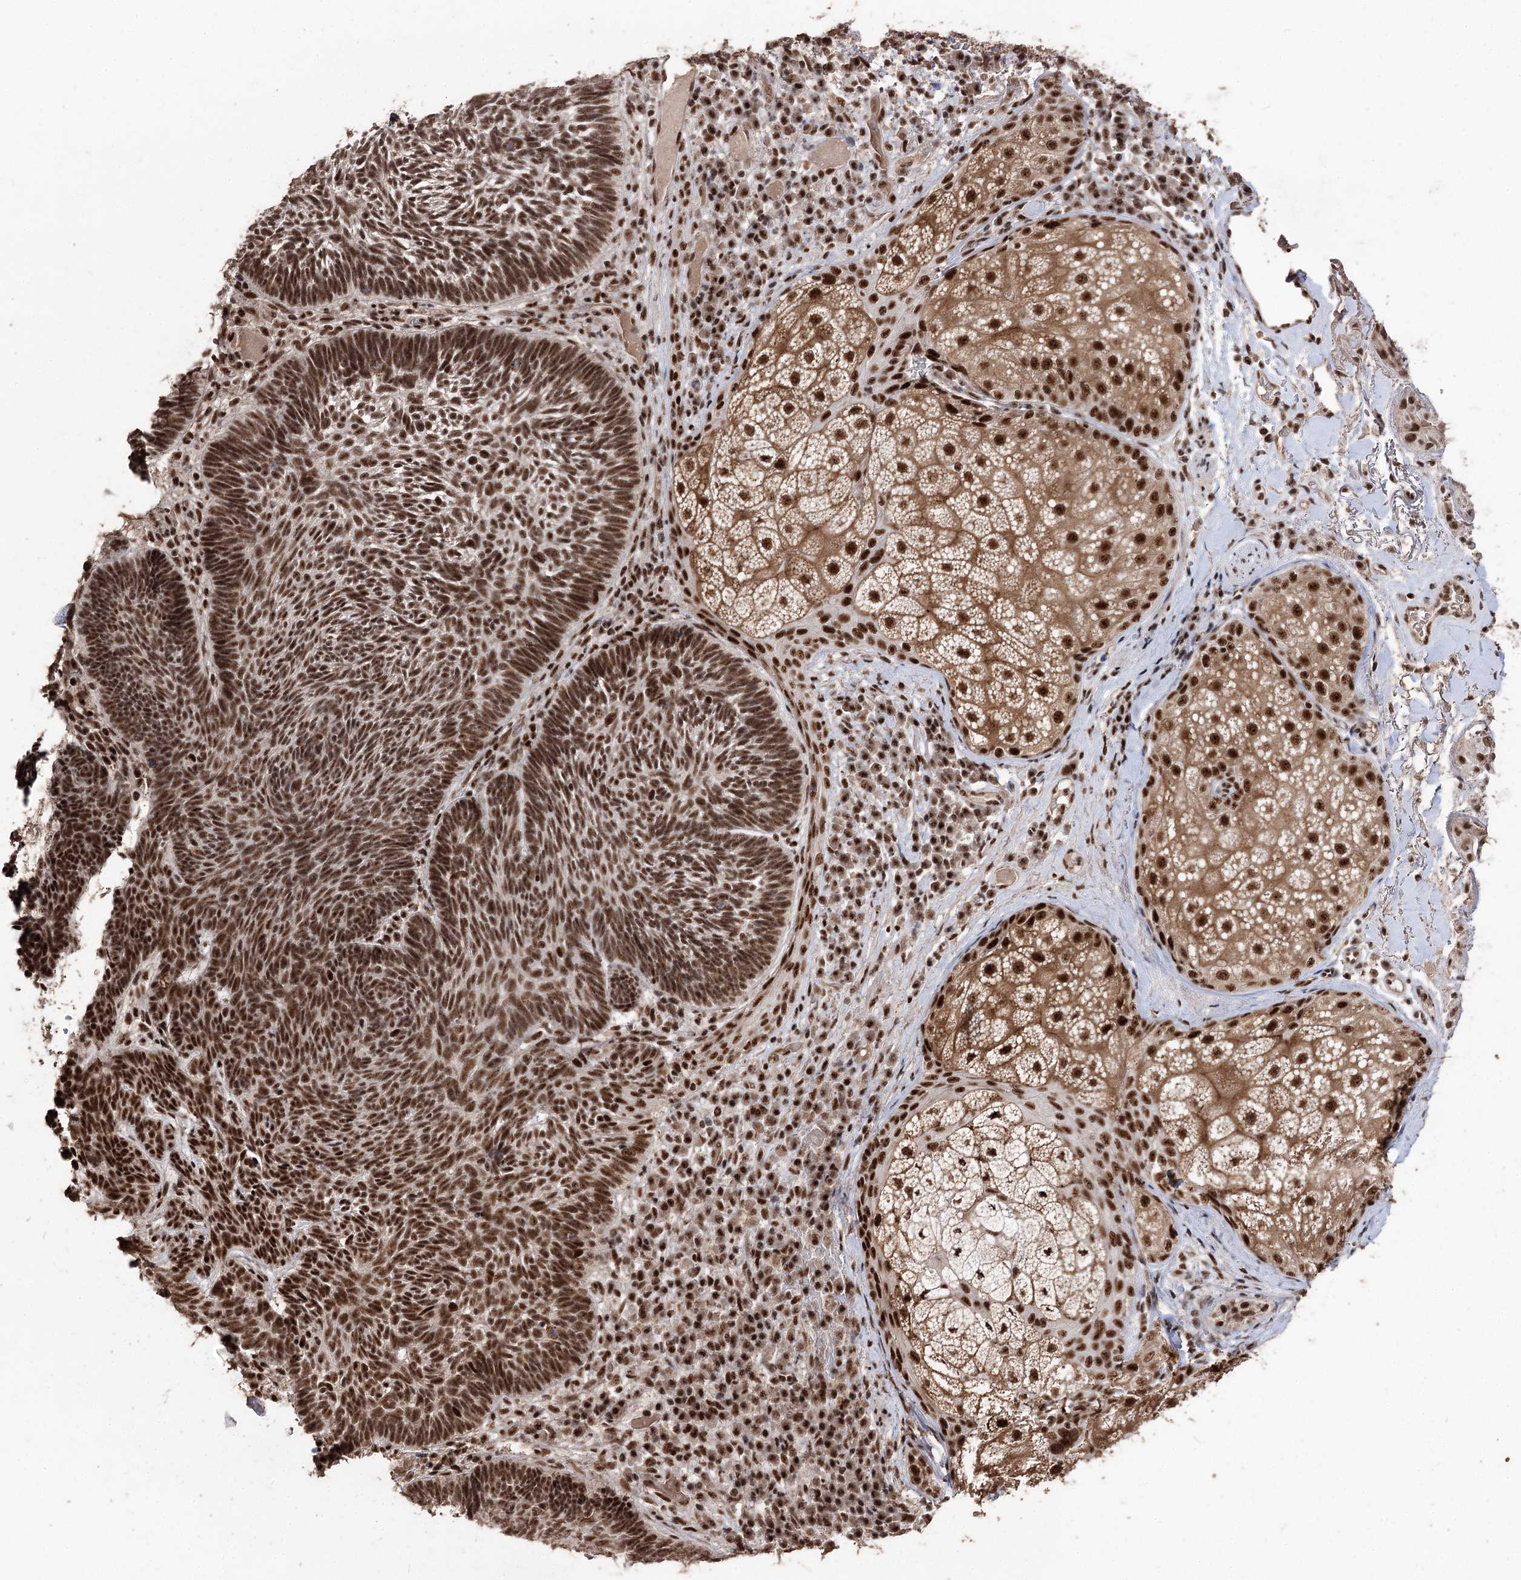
{"staining": {"intensity": "strong", "quantity": ">75%", "location": "nuclear"}, "tissue": "skin cancer", "cell_type": "Tumor cells", "image_type": "cancer", "snomed": [{"axis": "morphology", "description": "Basal cell carcinoma"}, {"axis": "topography", "description": "Skin"}], "caption": "The immunohistochemical stain shows strong nuclear expression in tumor cells of skin cancer tissue.", "gene": "U2SURP", "patient": {"sex": "male", "age": 88}}